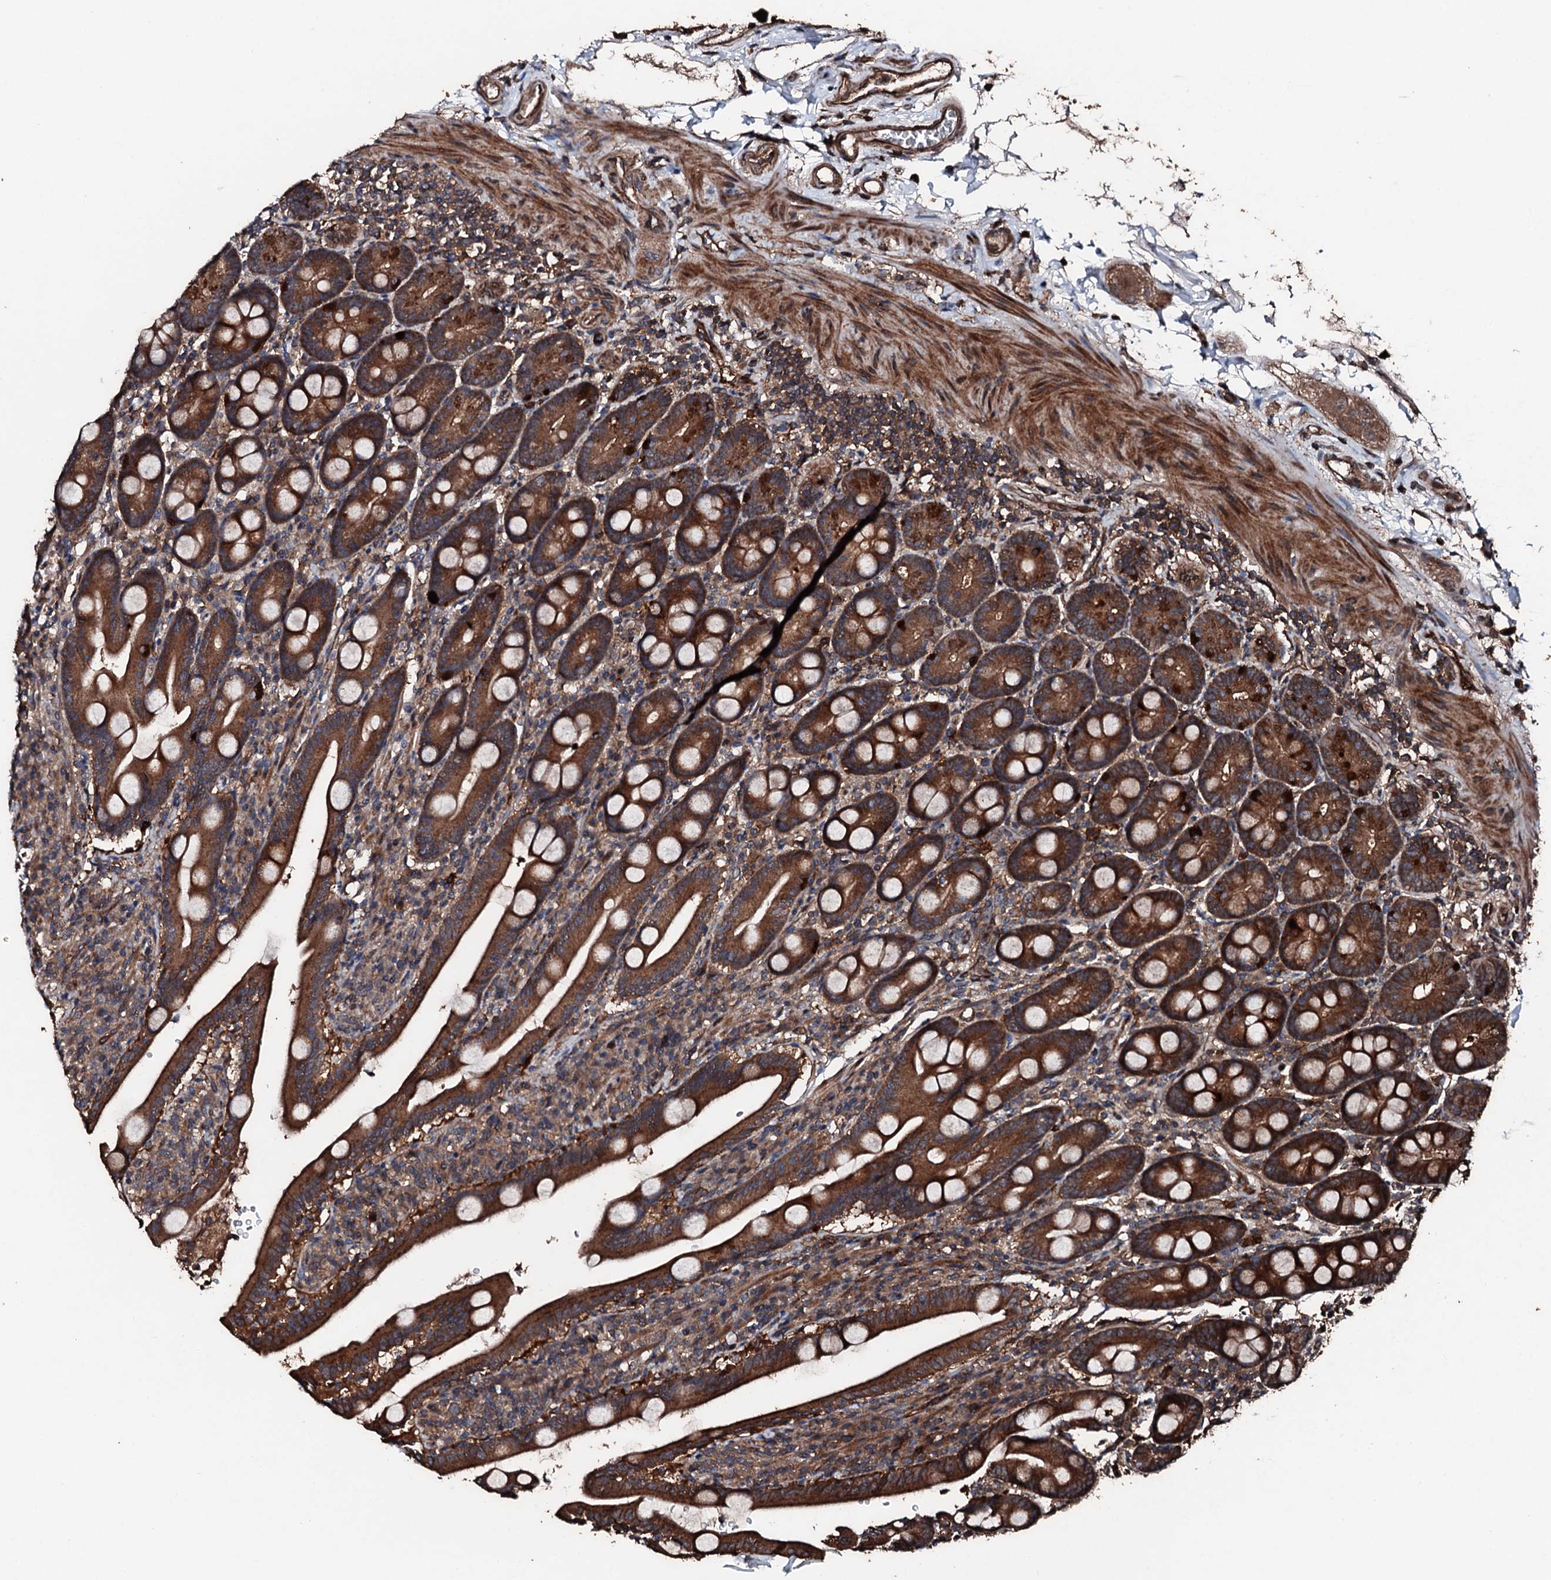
{"staining": {"intensity": "strong", "quantity": ">75%", "location": "cytoplasmic/membranous"}, "tissue": "duodenum", "cell_type": "Glandular cells", "image_type": "normal", "snomed": [{"axis": "morphology", "description": "Normal tissue, NOS"}, {"axis": "topography", "description": "Duodenum"}], "caption": "Immunohistochemical staining of unremarkable human duodenum reveals high levels of strong cytoplasmic/membranous positivity in about >75% of glandular cells.", "gene": "KIF18A", "patient": {"sex": "male", "age": 35}}